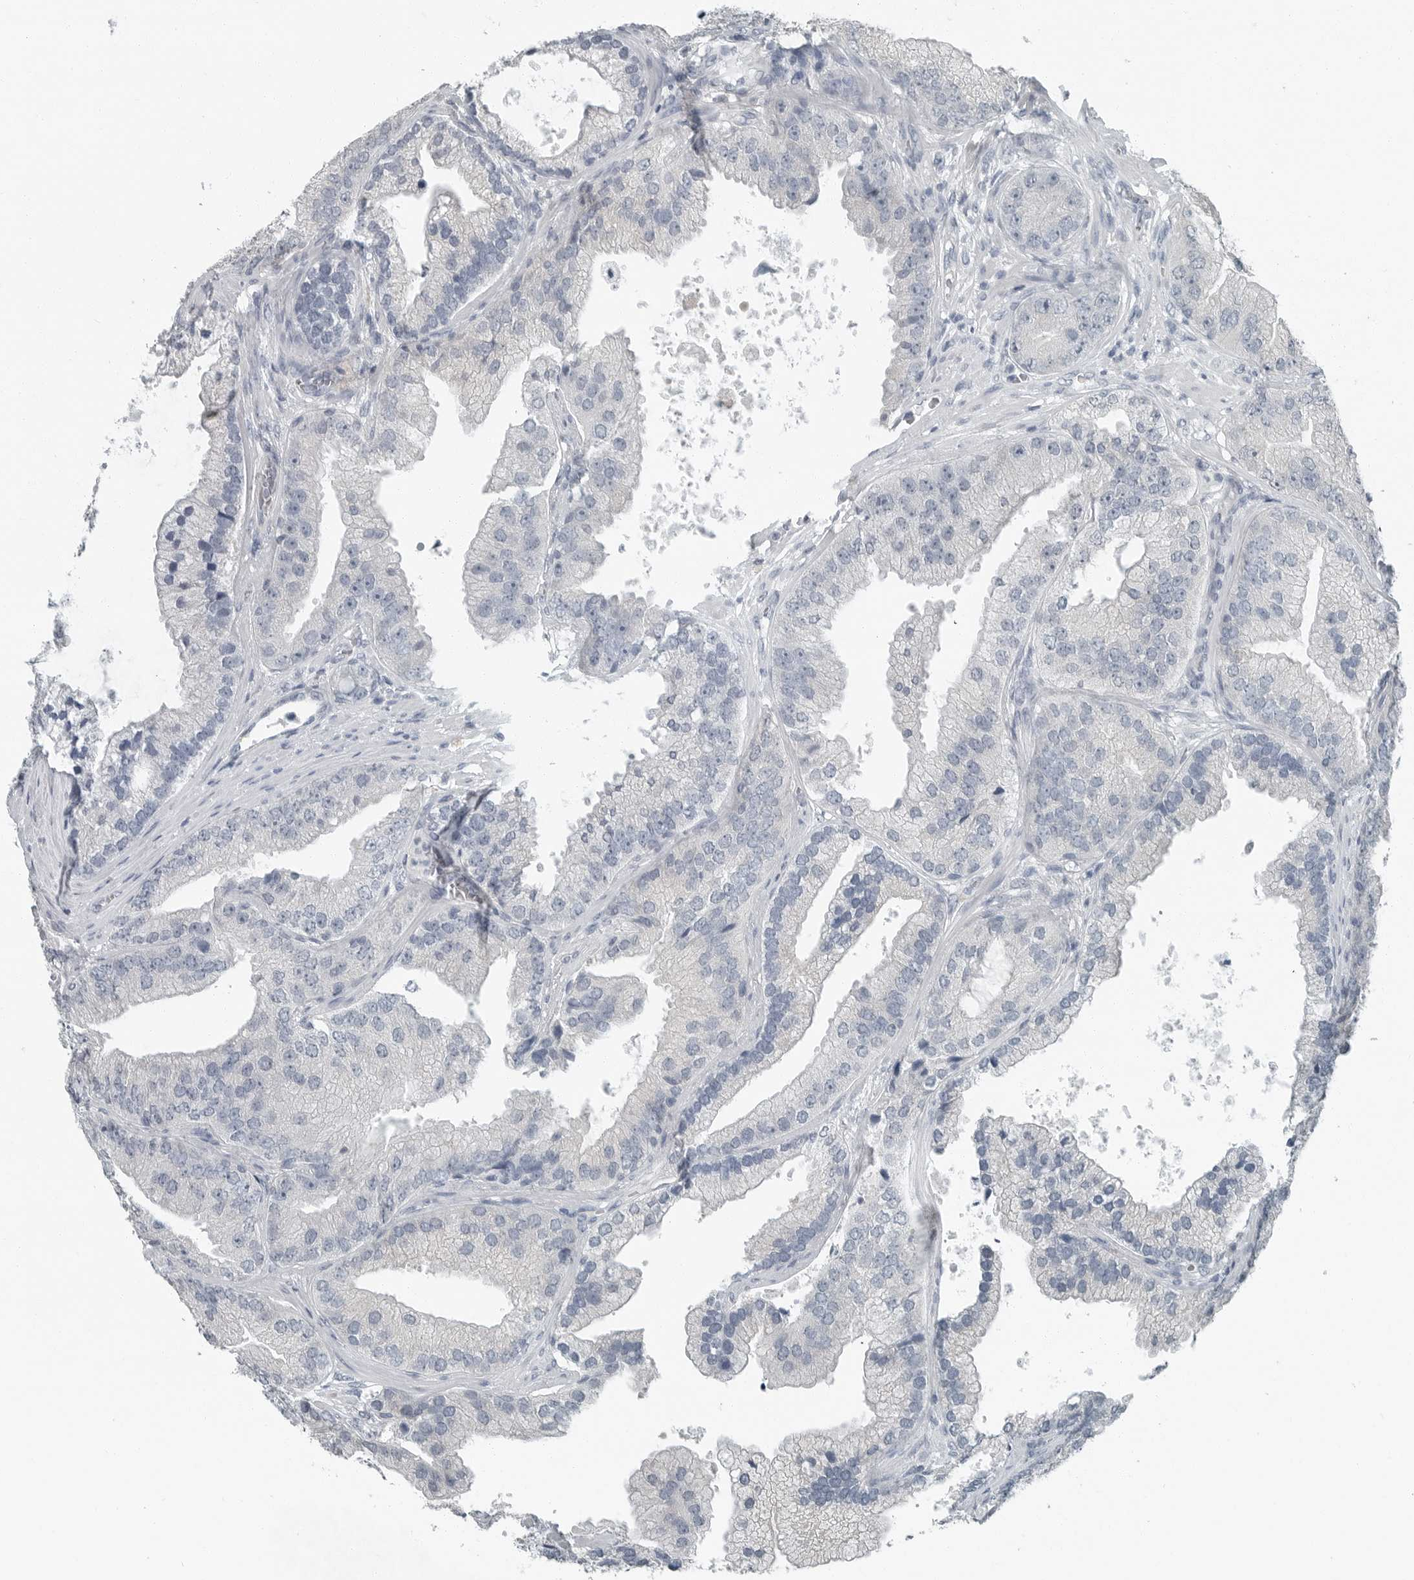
{"staining": {"intensity": "negative", "quantity": "none", "location": "none"}, "tissue": "prostate cancer", "cell_type": "Tumor cells", "image_type": "cancer", "snomed": [{"axis": "morphology", "description": "Adenocarcinoma, High grade"}, {"axis": "topography", "description": "Prostate"}], "caption": "High power microscopy micrograph of an immunohistochemistry micrograph of prostate cancer, revealing no significant positivity in tumor cells.", "gene": "KYAT1", "patient": {"sex": "male", "age": 70}}